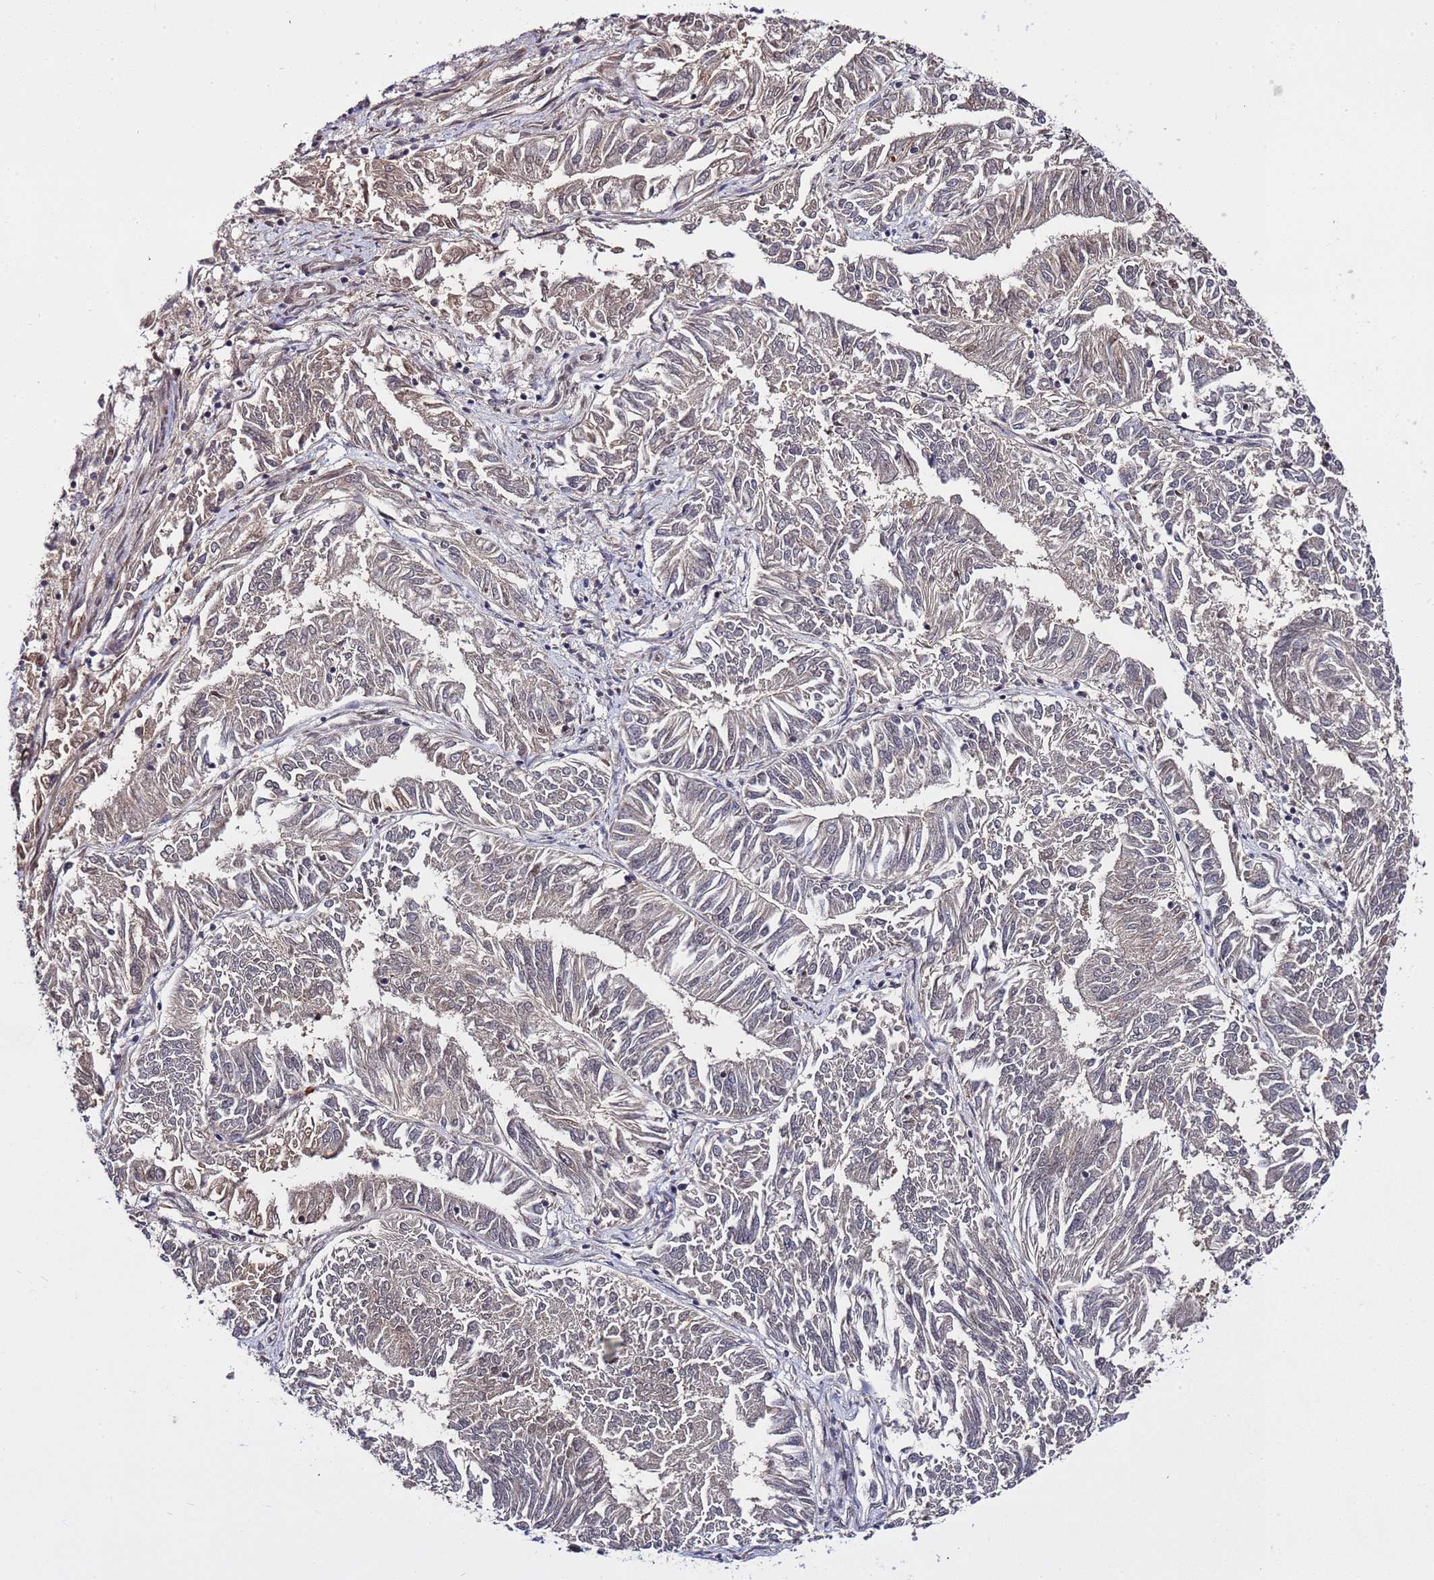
{"staining": {"intensity": "weak", "quantity": "25%-75%", "location": "cytoplasmic/membranous"}, "tissue": "endometrial cancer", "cell_type": "Tumor cells", "image_type": "cancer", "snomed": [{"axis": "morphology", "description": "Adenocarcinoma, NOS"}, {"axis": "topography", "description": "Endometrium"}], "caption": "Adenocarcinoma (endometrial) stained with a brown dye exhibits weak cytoplasmic/membranous positive staining in approximately 25%-75% of tumor cells.", "gene": "POLR2D", "patient": {"sex": "female", "age": 58}}